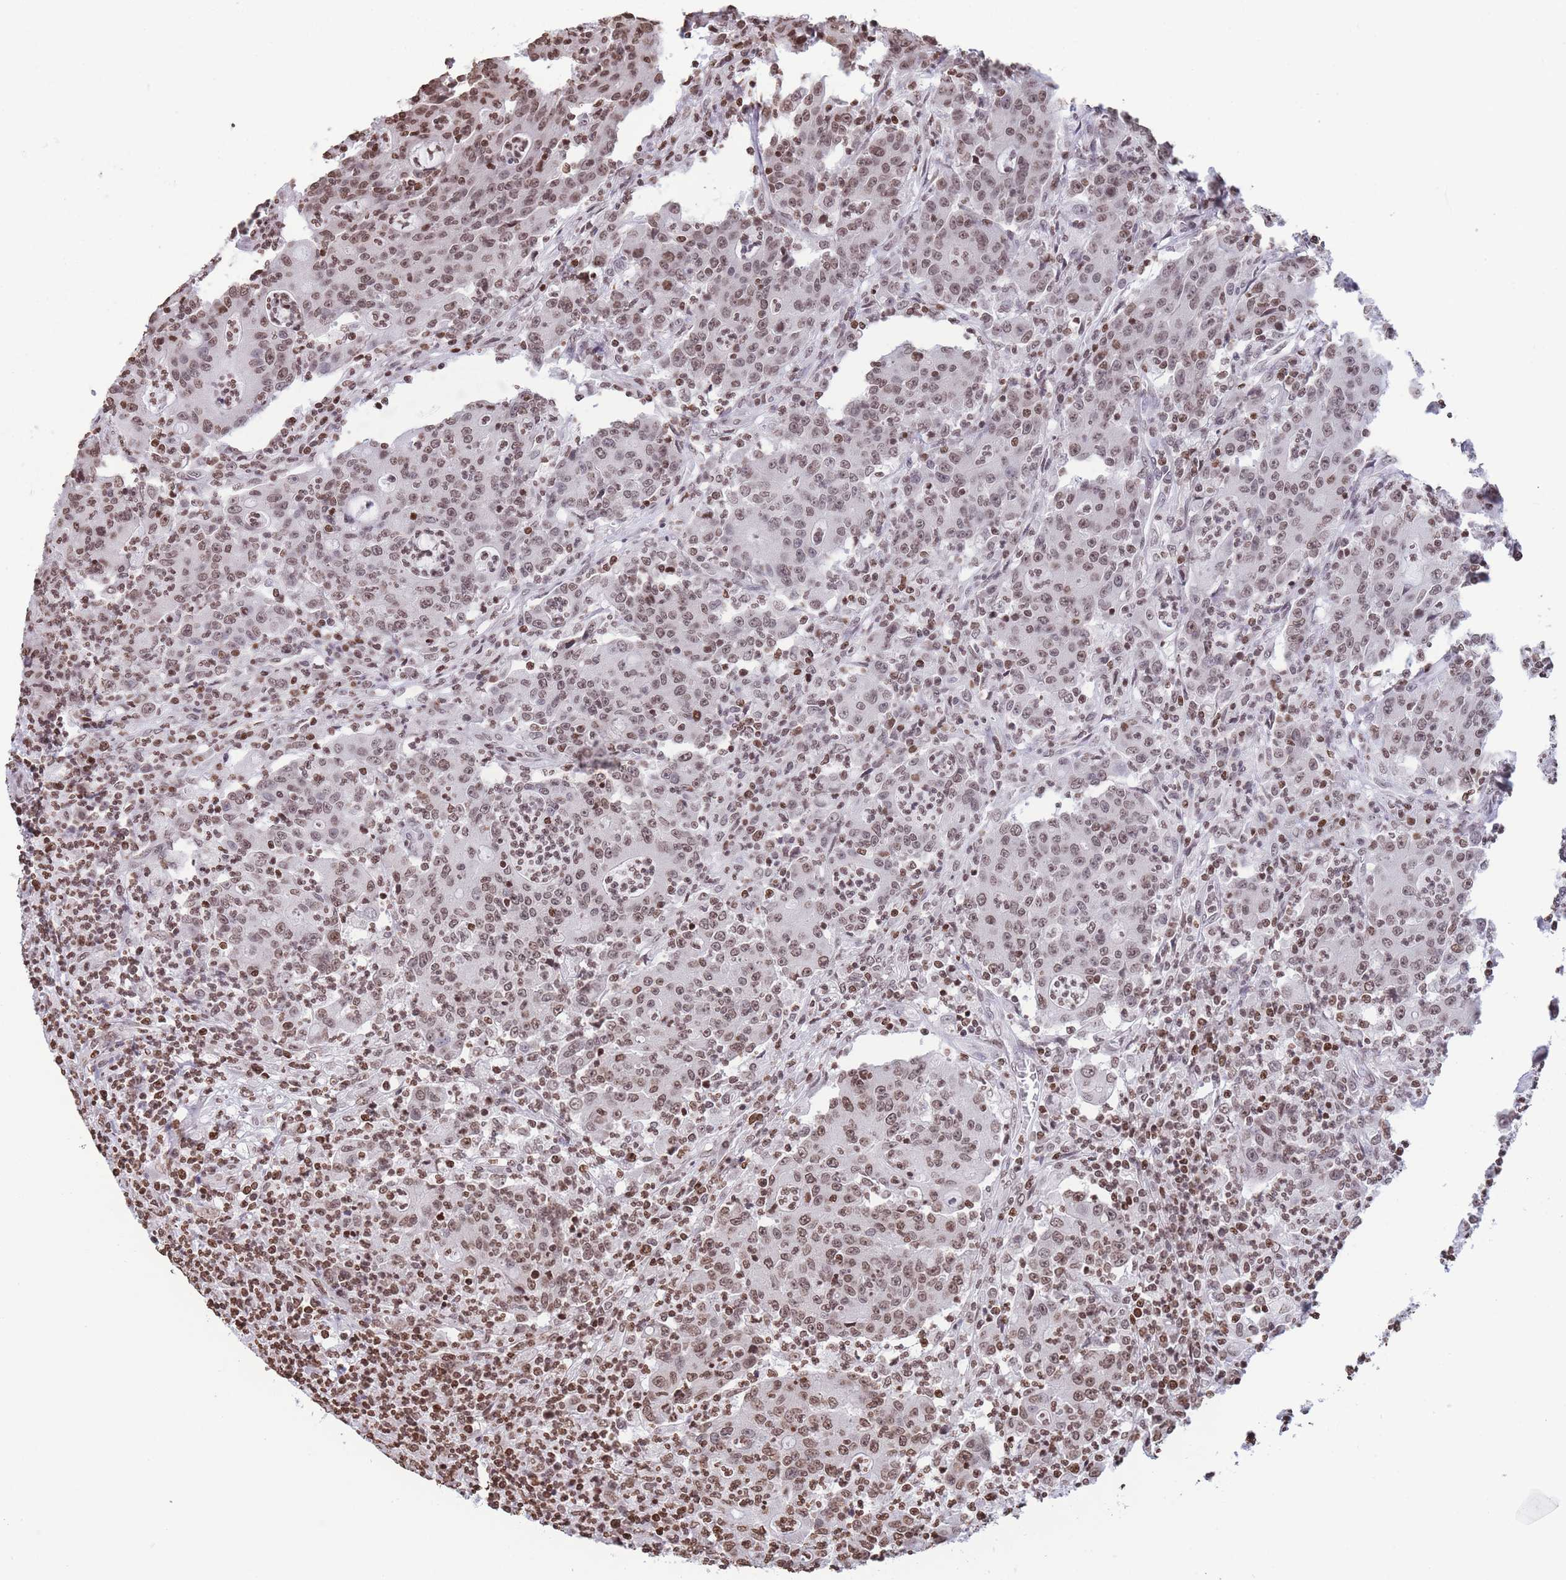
{"staining": {"intensity": "moderate", "quantity": ">75%", "location": "nuclear"}, "tissue": "colorectal cancer", "cell_type": "Tumor cells", "image_type": "cancer", "snomed": [{"axis": "morphology", "description": "Adenocarcinoma, NOS"}, {"axis": "topography", "description": "Colon"}], "caption": "Immunohistochemistry (IHC) image of colorectal cancer (adenocarcinoma) stained for a protein (brown), which shows medium levels of moderate nuclear positivity in about >75% of tumor cells.", "gene": "H2BC11", "patient": {"sex": "male", "age": 83}}